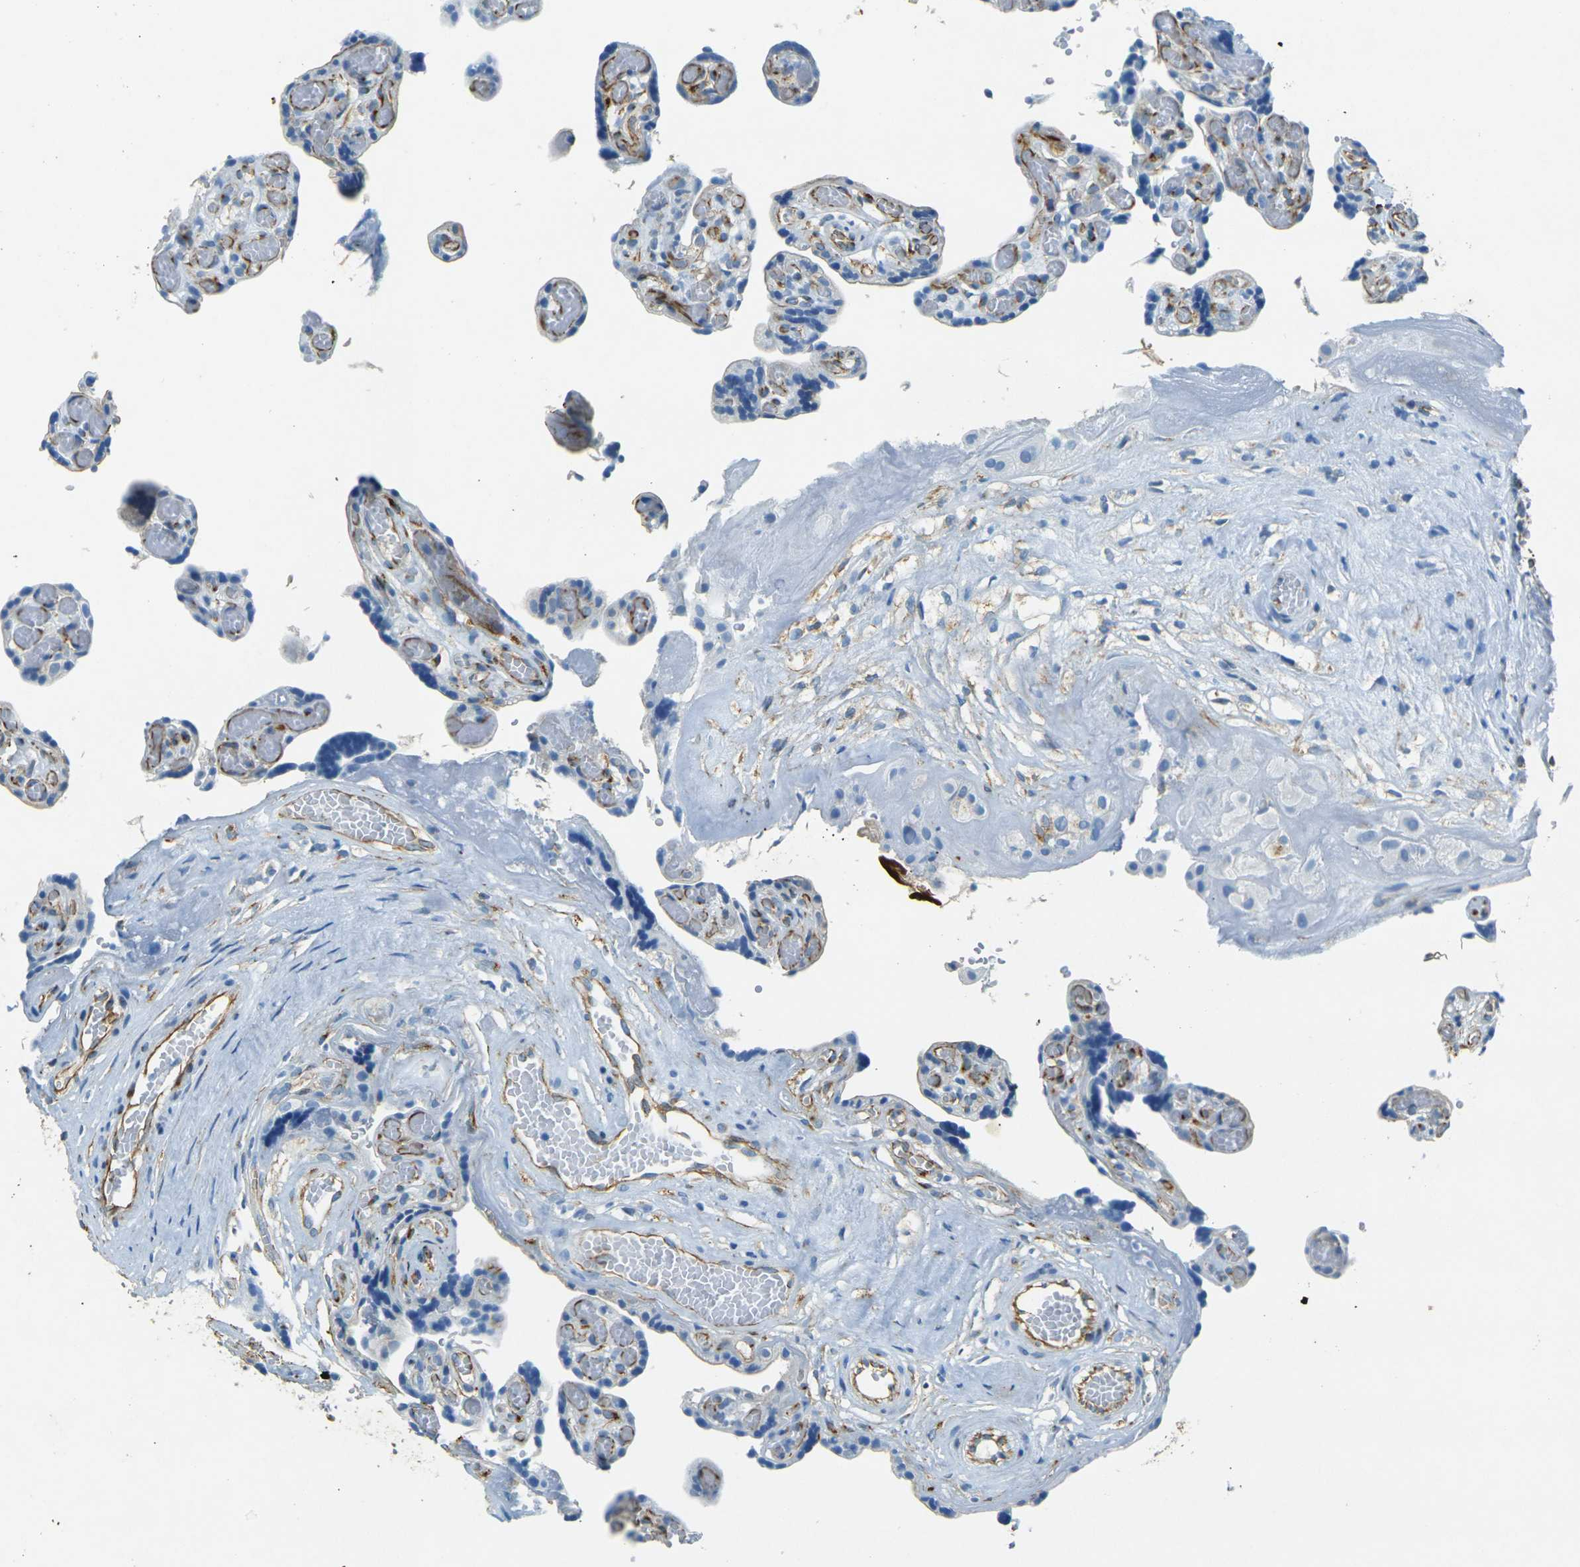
{"staining": {"intensity": "negative", "quantity": "none", "location": "none"}, "tissue": "placenta", "cell_type": "Decidual cells", "image_type": "normal", "snomed": [{"axis": "morphology", "description": "Normal tissue, NOS"}, {"axis": "topography", "description": "Placenta"}], "caption": "Immunohistochemistry (IHC) image of benign placenta: human placenta stained with DAB reveals no significant protein staining in decidual cells. (Stains: DAB (3,3'-diaminobenzidine) immunohistochemistry with hematoxylin counter stain, Microscopy: brightfield microscopy at high magnification).", "gene": "SORT1", "patient": {"sex": "female", "age": 30}}